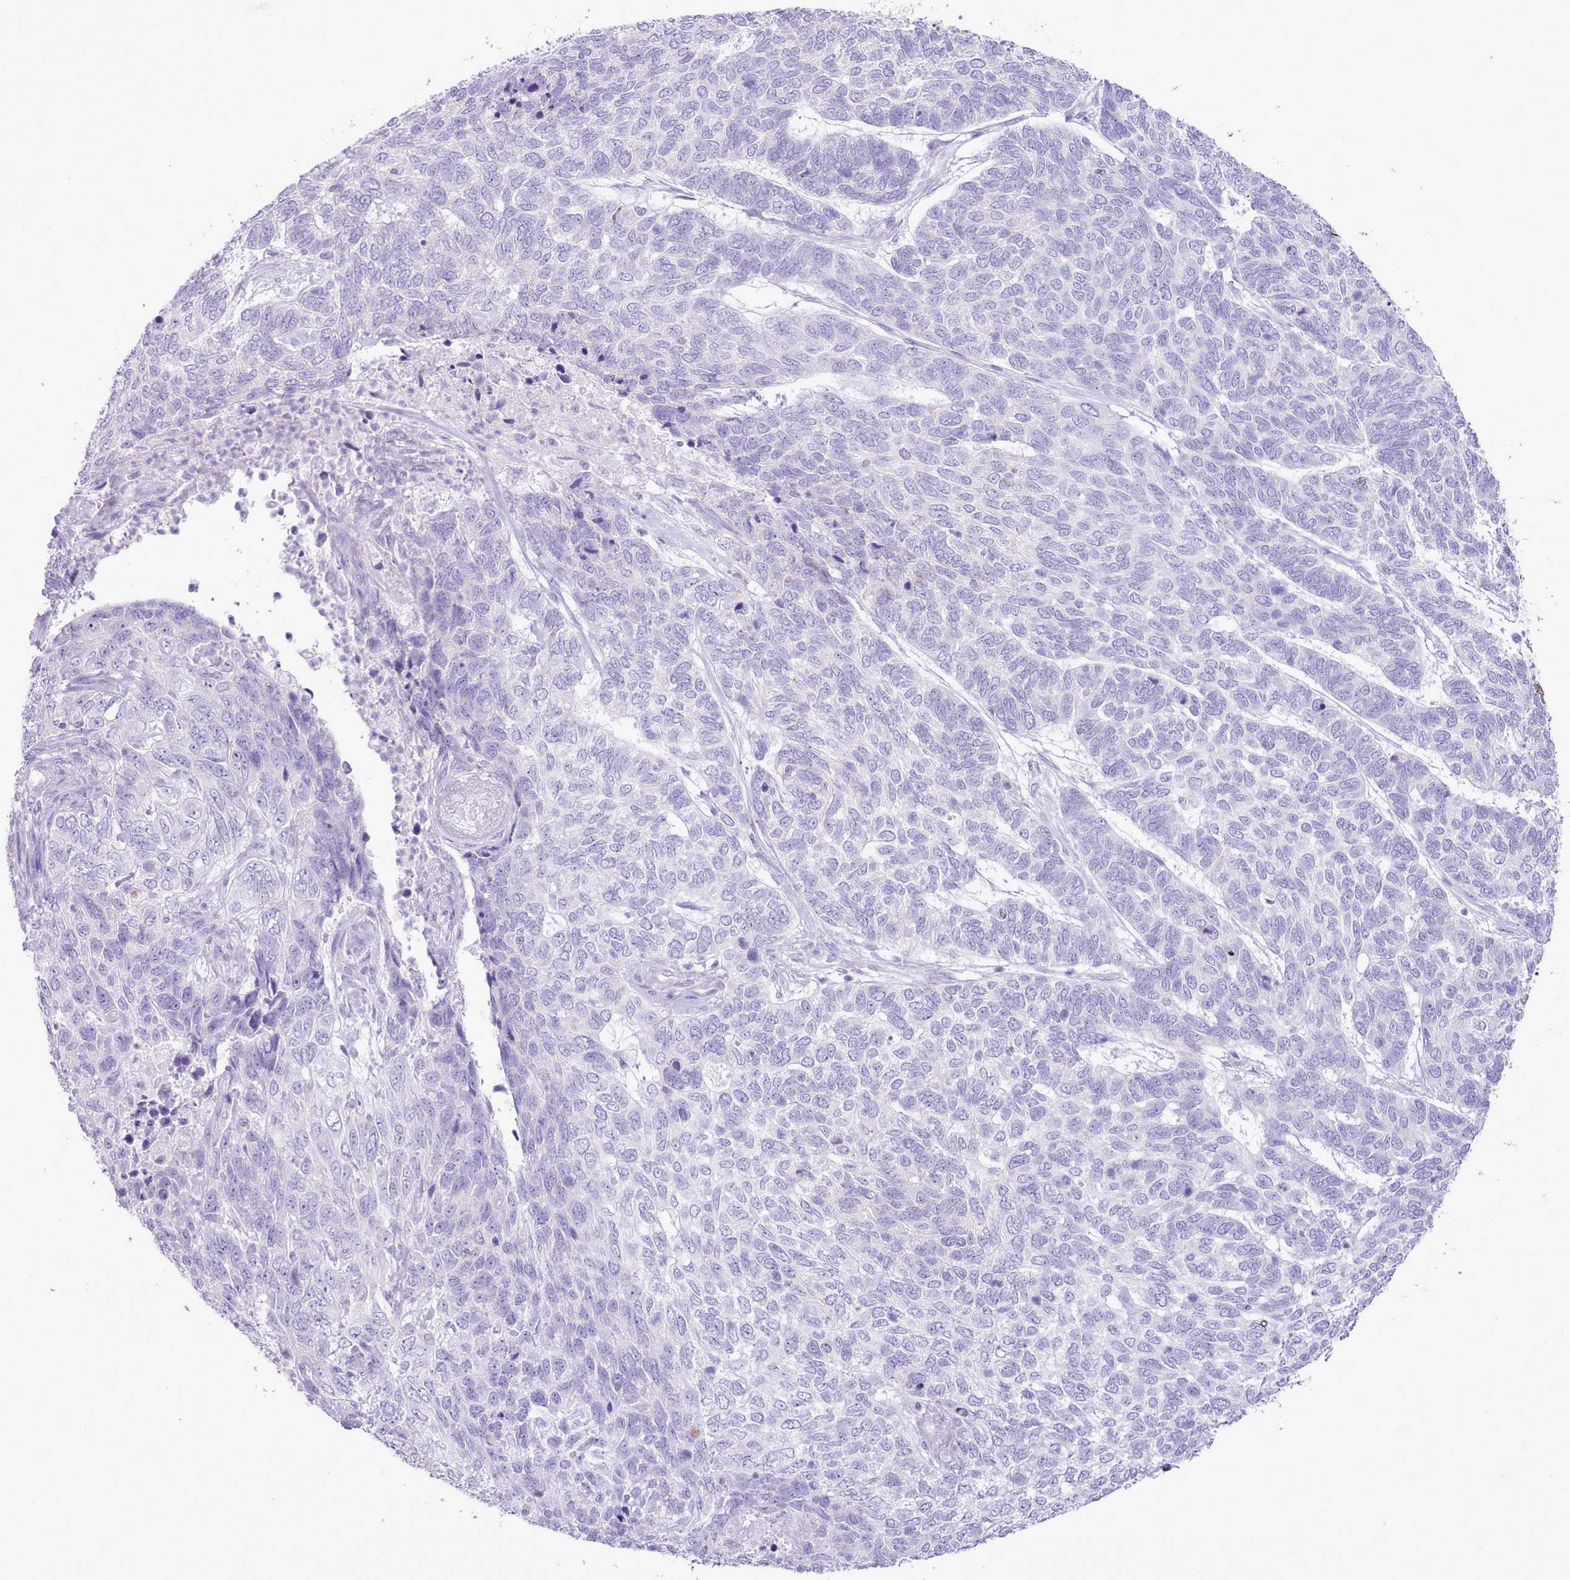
{"staining": {"intensity": "negative", "quantity": "none", "location": "none"}, "tissue": "skin cancer", "cell_type": "Tumor cells", "image_type": "cancer", "snomed": [{"axis": "morphology", "description": "Basal cell carcinoma"}, {"axis": "topography", "description": "Skin"}], "caption": "Image shows no significant protein positivity in tumor cells of skin cancer.", "gene": "MDFI", "patient": {"sex": "female", "age": 65}}